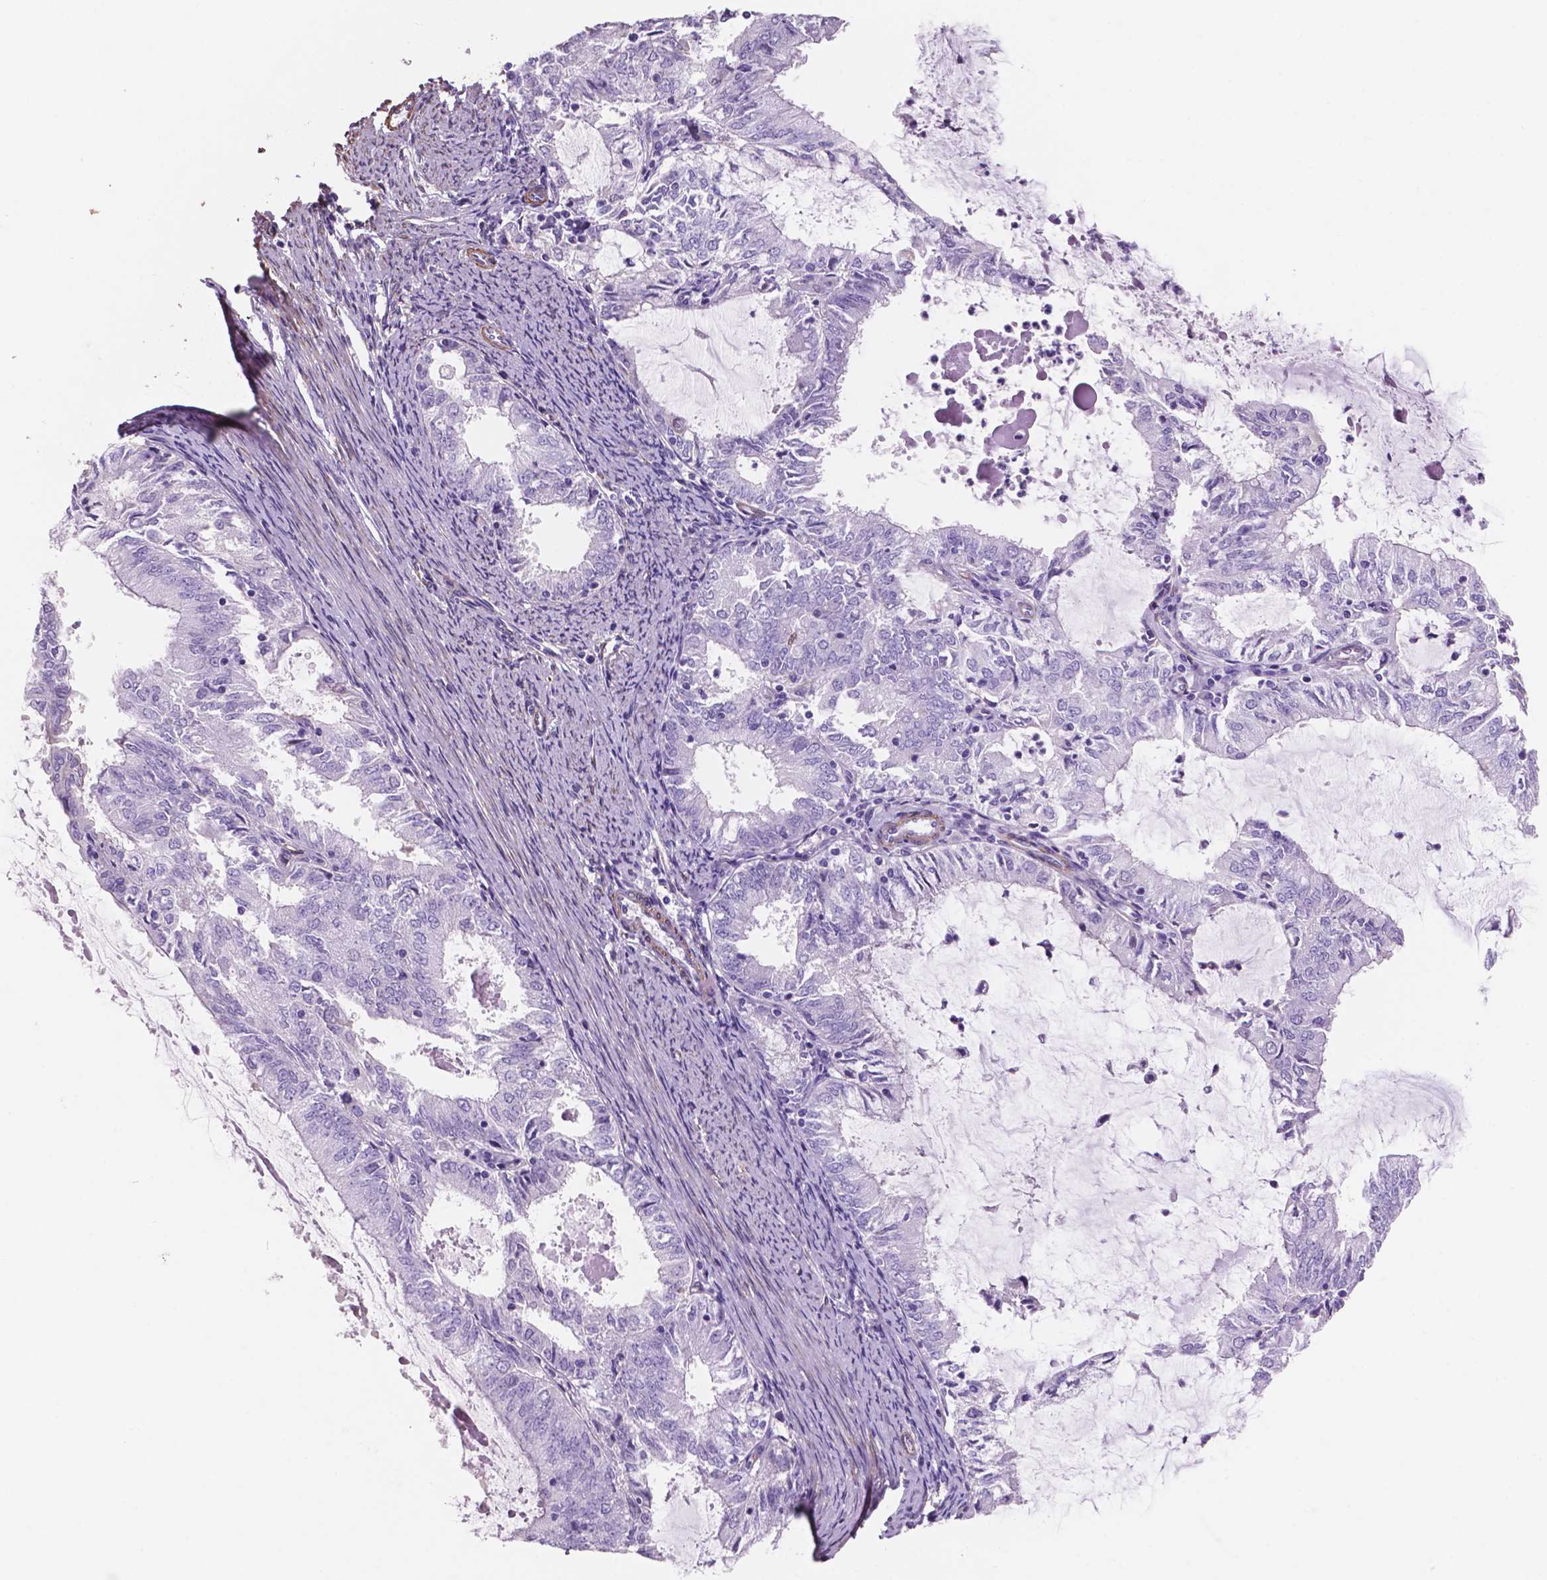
{"staining": {"intensity": "negative", "quantity": "none", "location": "none"}, "tissue": "endometrial cancer", "cell_type": "Tumor cells", "image_type": "cancer", "snomed": [{"axis": "morphology", "description": "Adenocarcinoma, NOS"}, {"axis": "topography", "description": "Endometrium"}], "caption": "IHC photomicrograph of neoplastic tissue: human endometrial adenocarcinoma stained with DAB (3,3'-diaminobenzidine) reveals no significant protein staining in tumor cells.", "gene": "TOR2A", "patient": {"sex": "female", "age": 57}}